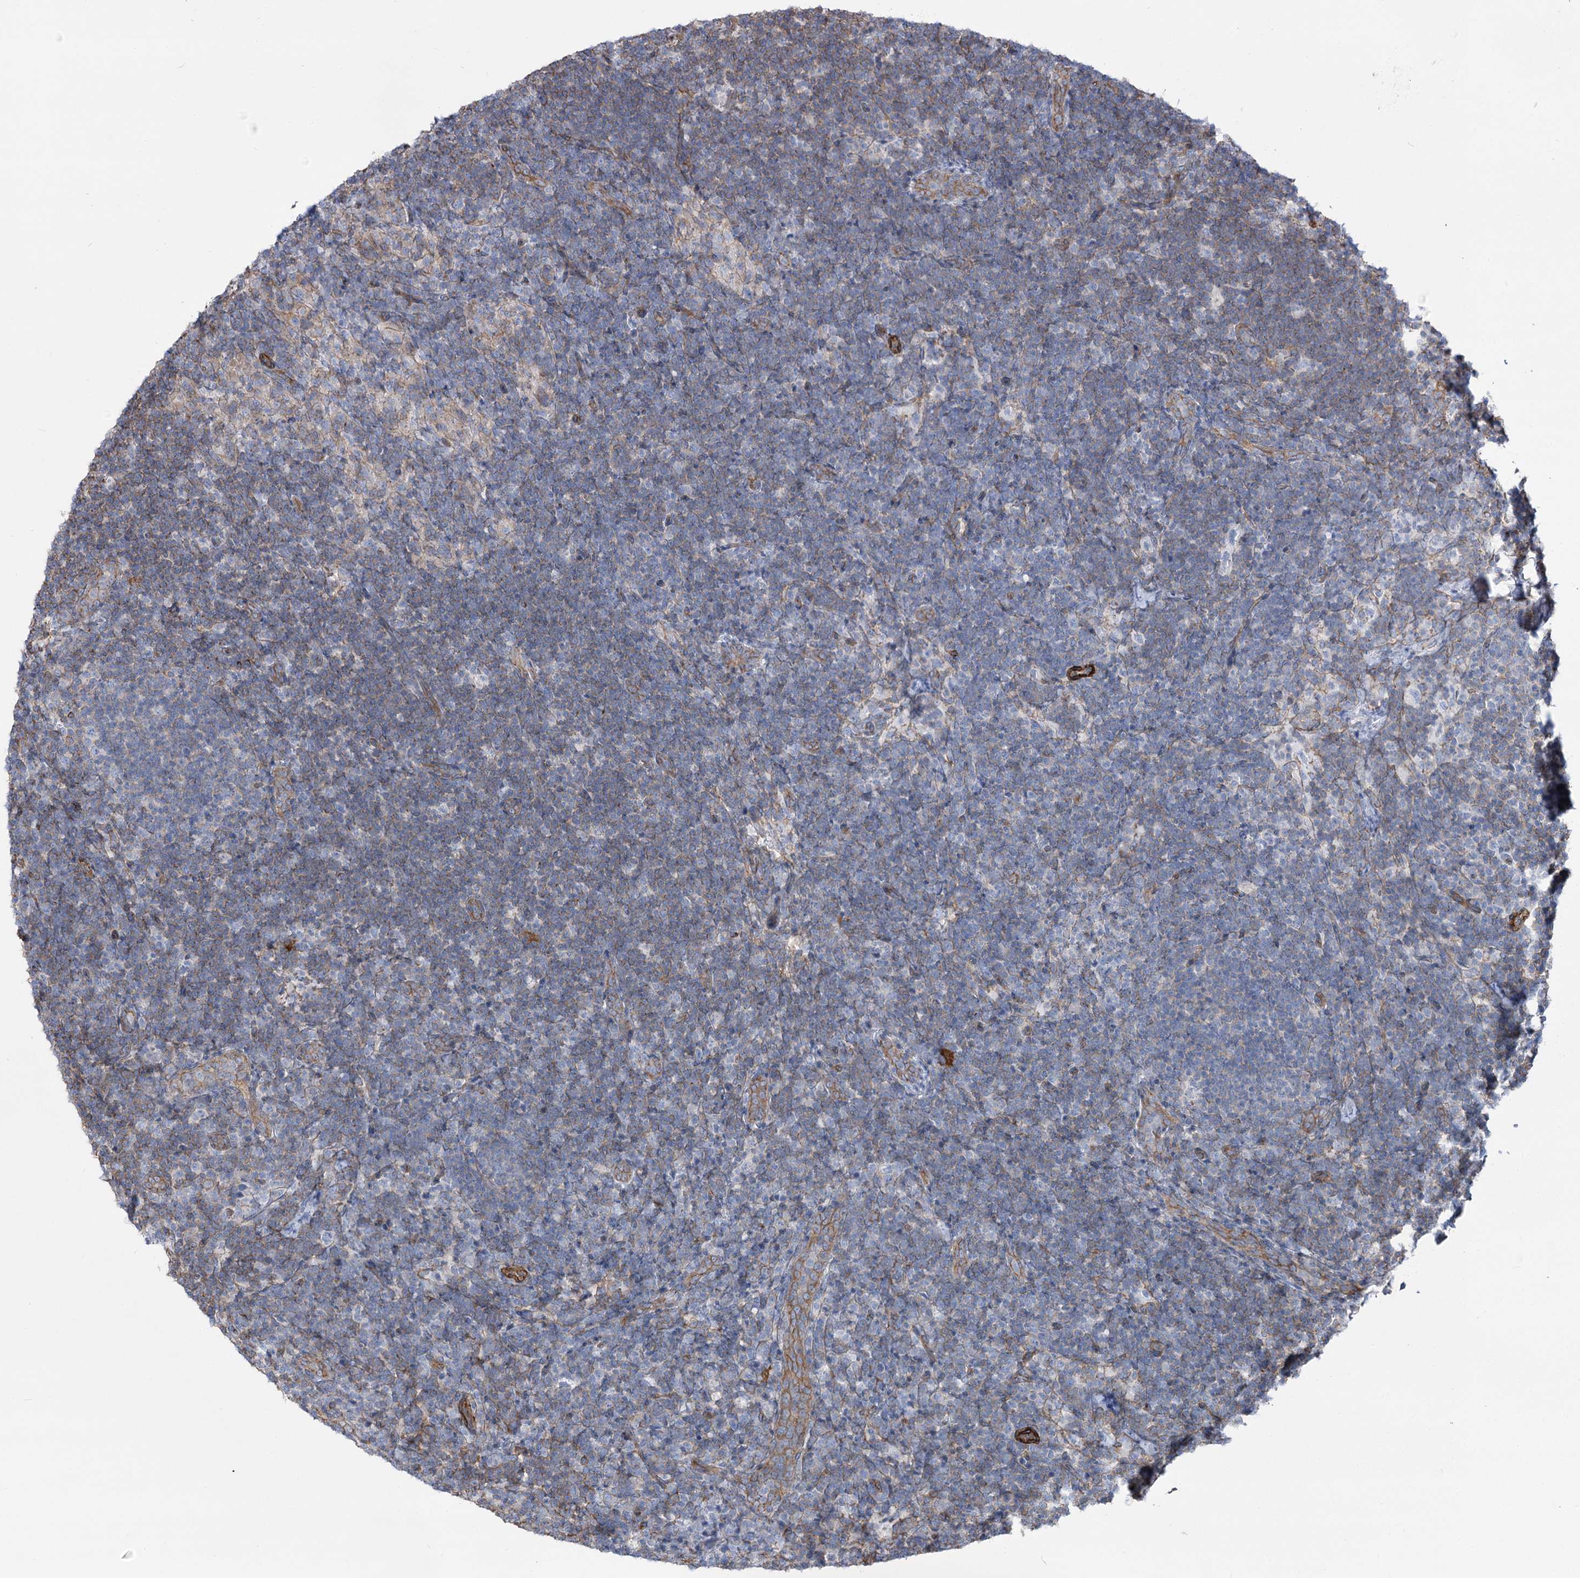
{"staining": {"intensity": "negative", "quantity": "none", "location": "none"}, "tissue": "lymph node", "cell_type": "Germinal center cells", "image_type": "normal", "snomed": [{"axis": "morphology", "description": "Normal tissue, NOS"}, {"axis": "topography", "description": "Lymph node"}], "caption": "Lymph node stained for a protein using IHC displays no expression germinal center cells.", "gene": "PLEKHA5", "patient": {"sex": "female", "age": 22}}